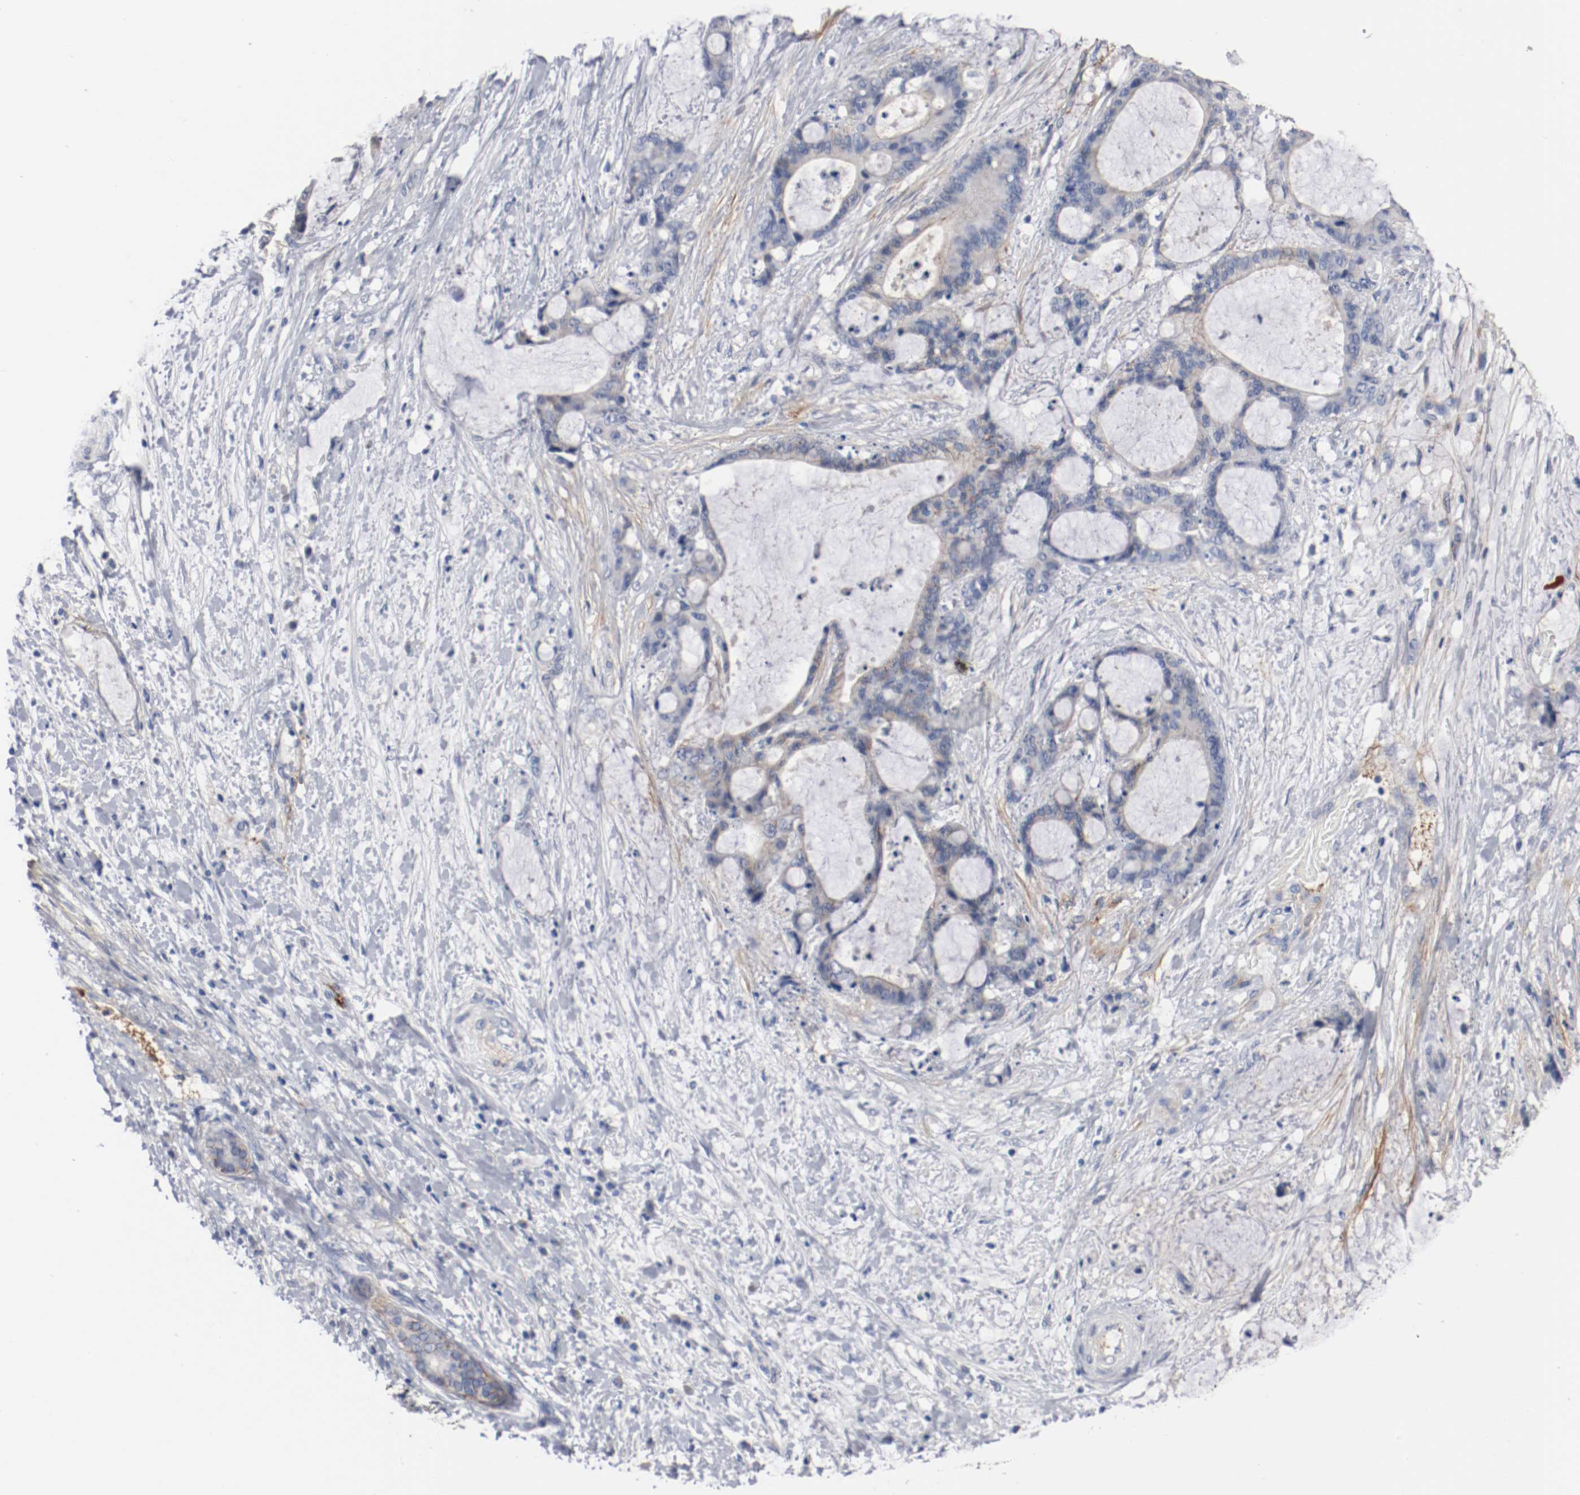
{"staining": {"intensity": "moderate", "quantity": "25%-75%", "location": "cytoplasmic/membranous"}, "tissue": "liver cancer", "cell_type": "Tumor cells", "image_type": "cancer", "snomed": [{"axis": "morphology", "description": "Cholangiocarcinoma"}, {"axis": "topography", "description": "Liver"}], "caption": "Liver cancer (cholangiocarcinoma) was stained to show a protein in brown. There is medium levels of moderate cytoplasmic/membranous positivity in about 25%-75% of tumor cells.", "gene": "TNC", "patient": {"sex": "female", "age": 73}}